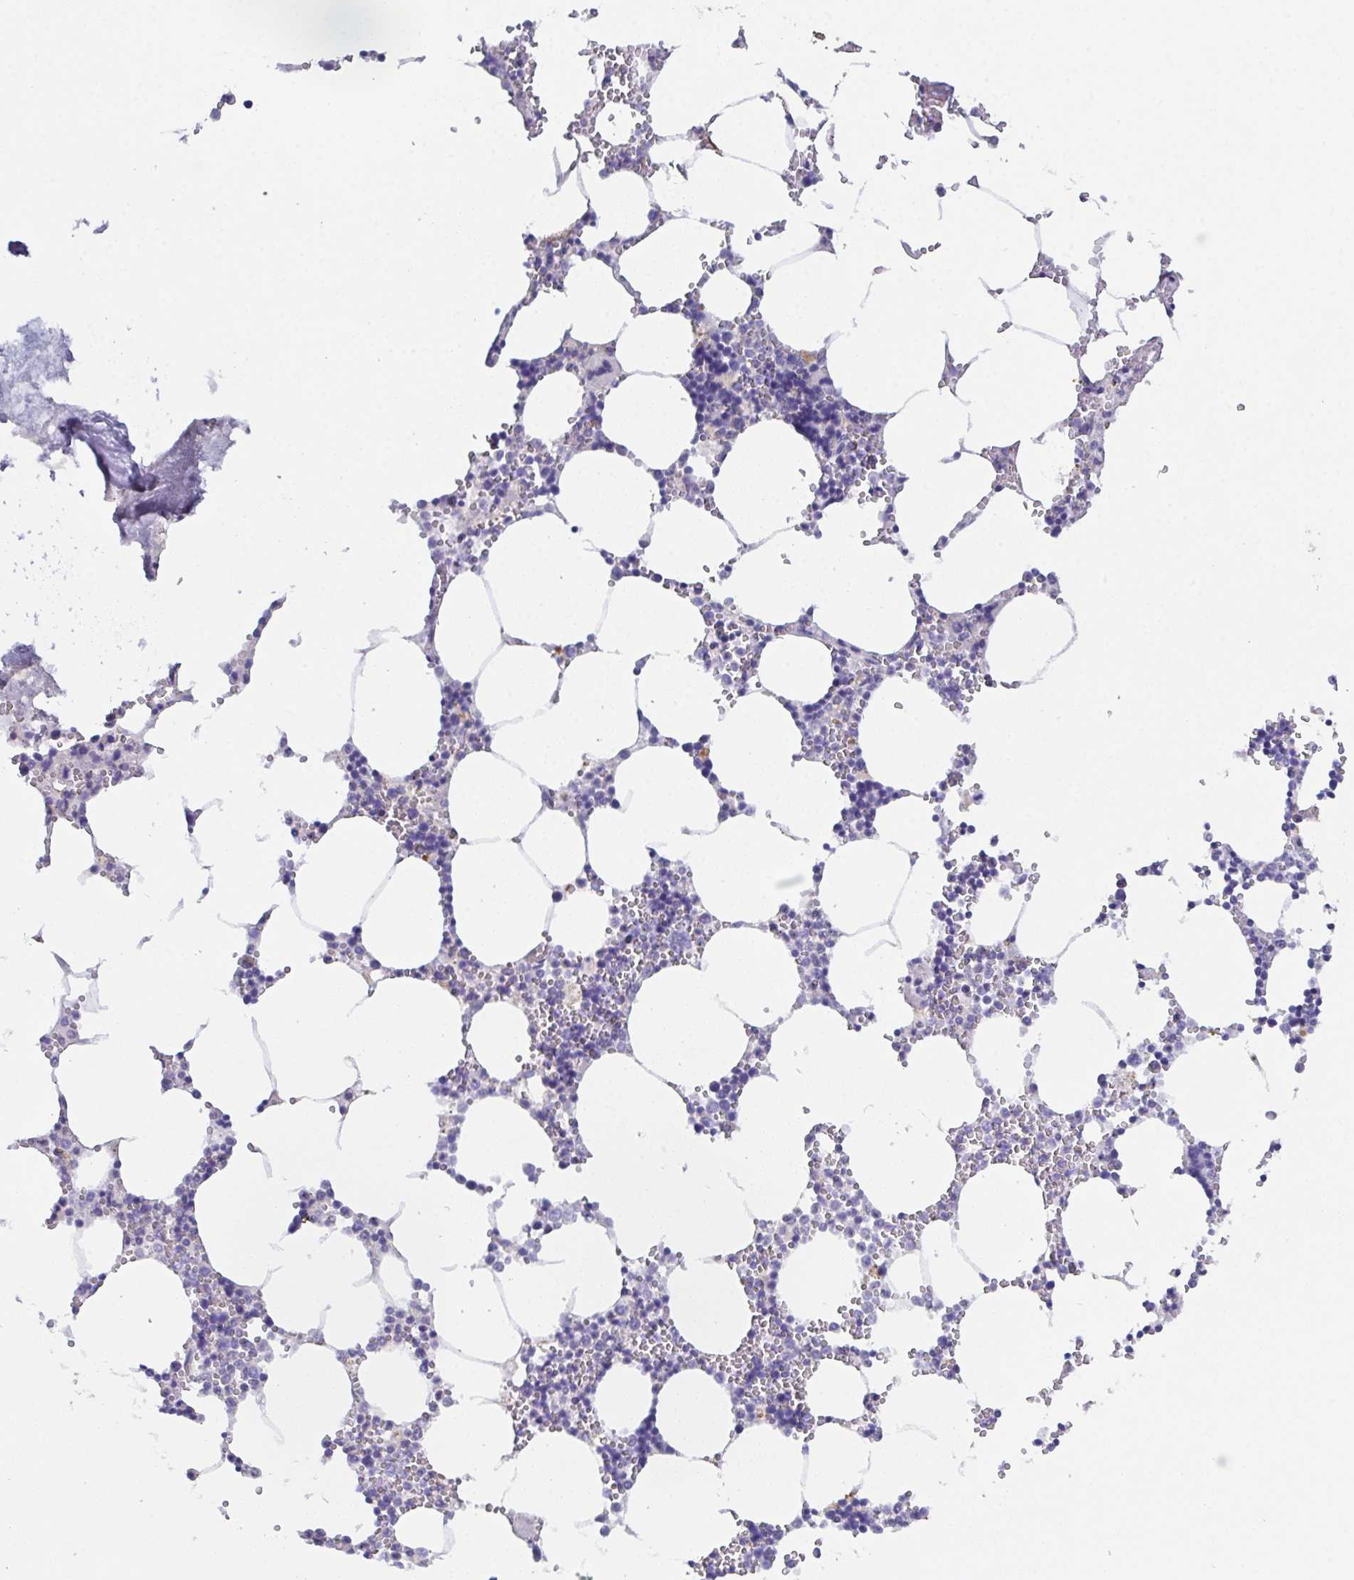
{"staining": {"intensity": "negative", "quantity": "none", "location": "none"}, "tissue": "bone marrow", "cell_type": "Hematopoietic cells", "image_type": "normal", "snomed": [{"axis": "morphology", "description": "Normal tissue, NOS"}, {"axis": "topography", "description": "Bone marrow"}], "caption": "Protein analysis of benign bone marrow demonstrates no significant positivity in hematopoietic cells.", "gene": "SSC4D", "patient": {"sex": "male", "age": 54}}